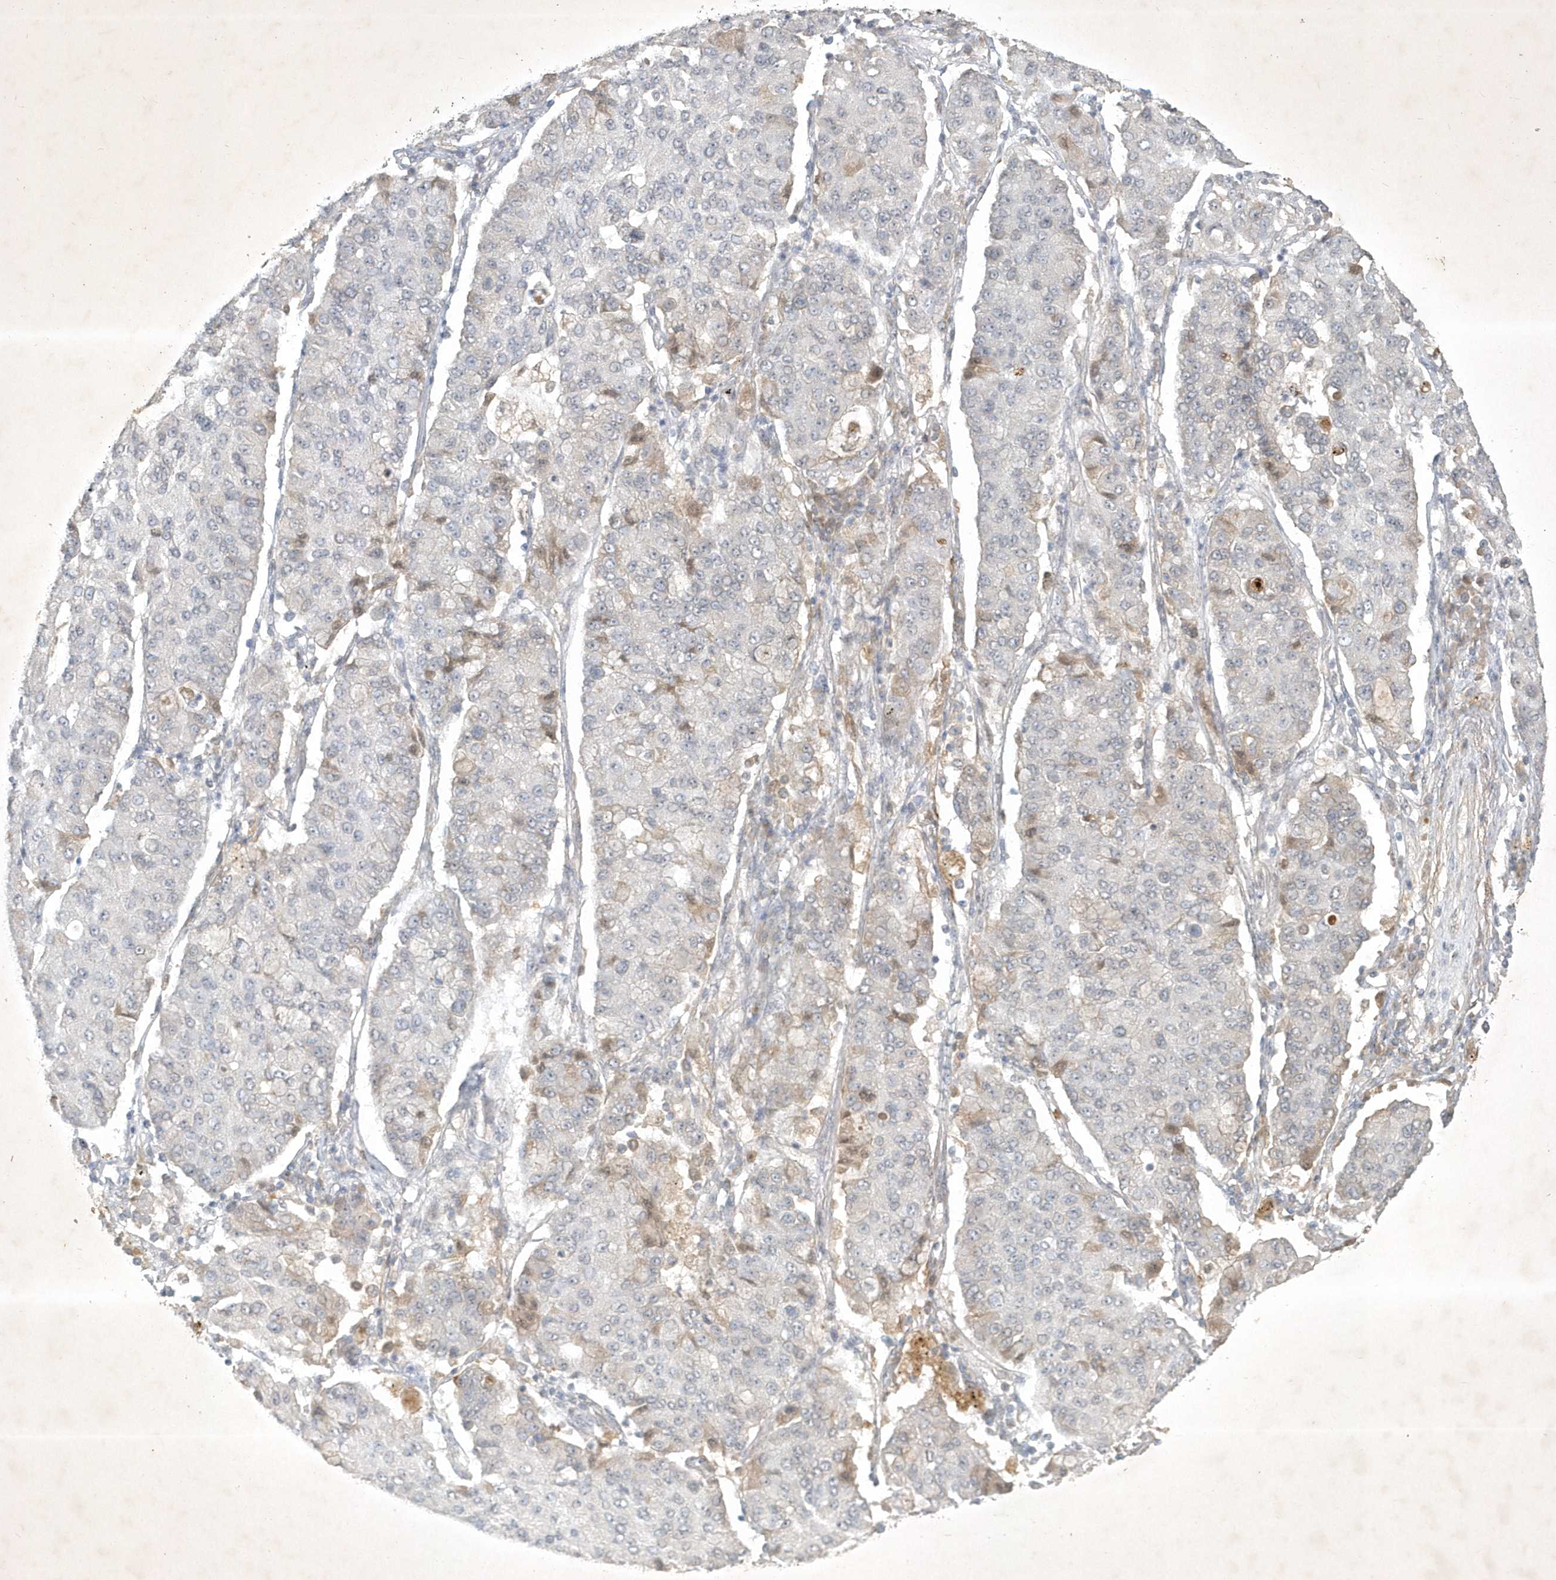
{"staining": {"intensity": "negative", "quantity": "none", "location": "none"}, "tissue": "lung cancer", "cell_type": "Tumor cells", "image_type": "cancer", "snomed": [{"axis": "morphology", "description": "Squamous cell carcinoma, NOS"}, {"axis": "topography", "description": "Lung"}], "caption": "Protein analysis of lung cancer displays no significant expression in tumor cells.", "gene": "BOD1", "patient": {"sex": "male", "age": 74}}